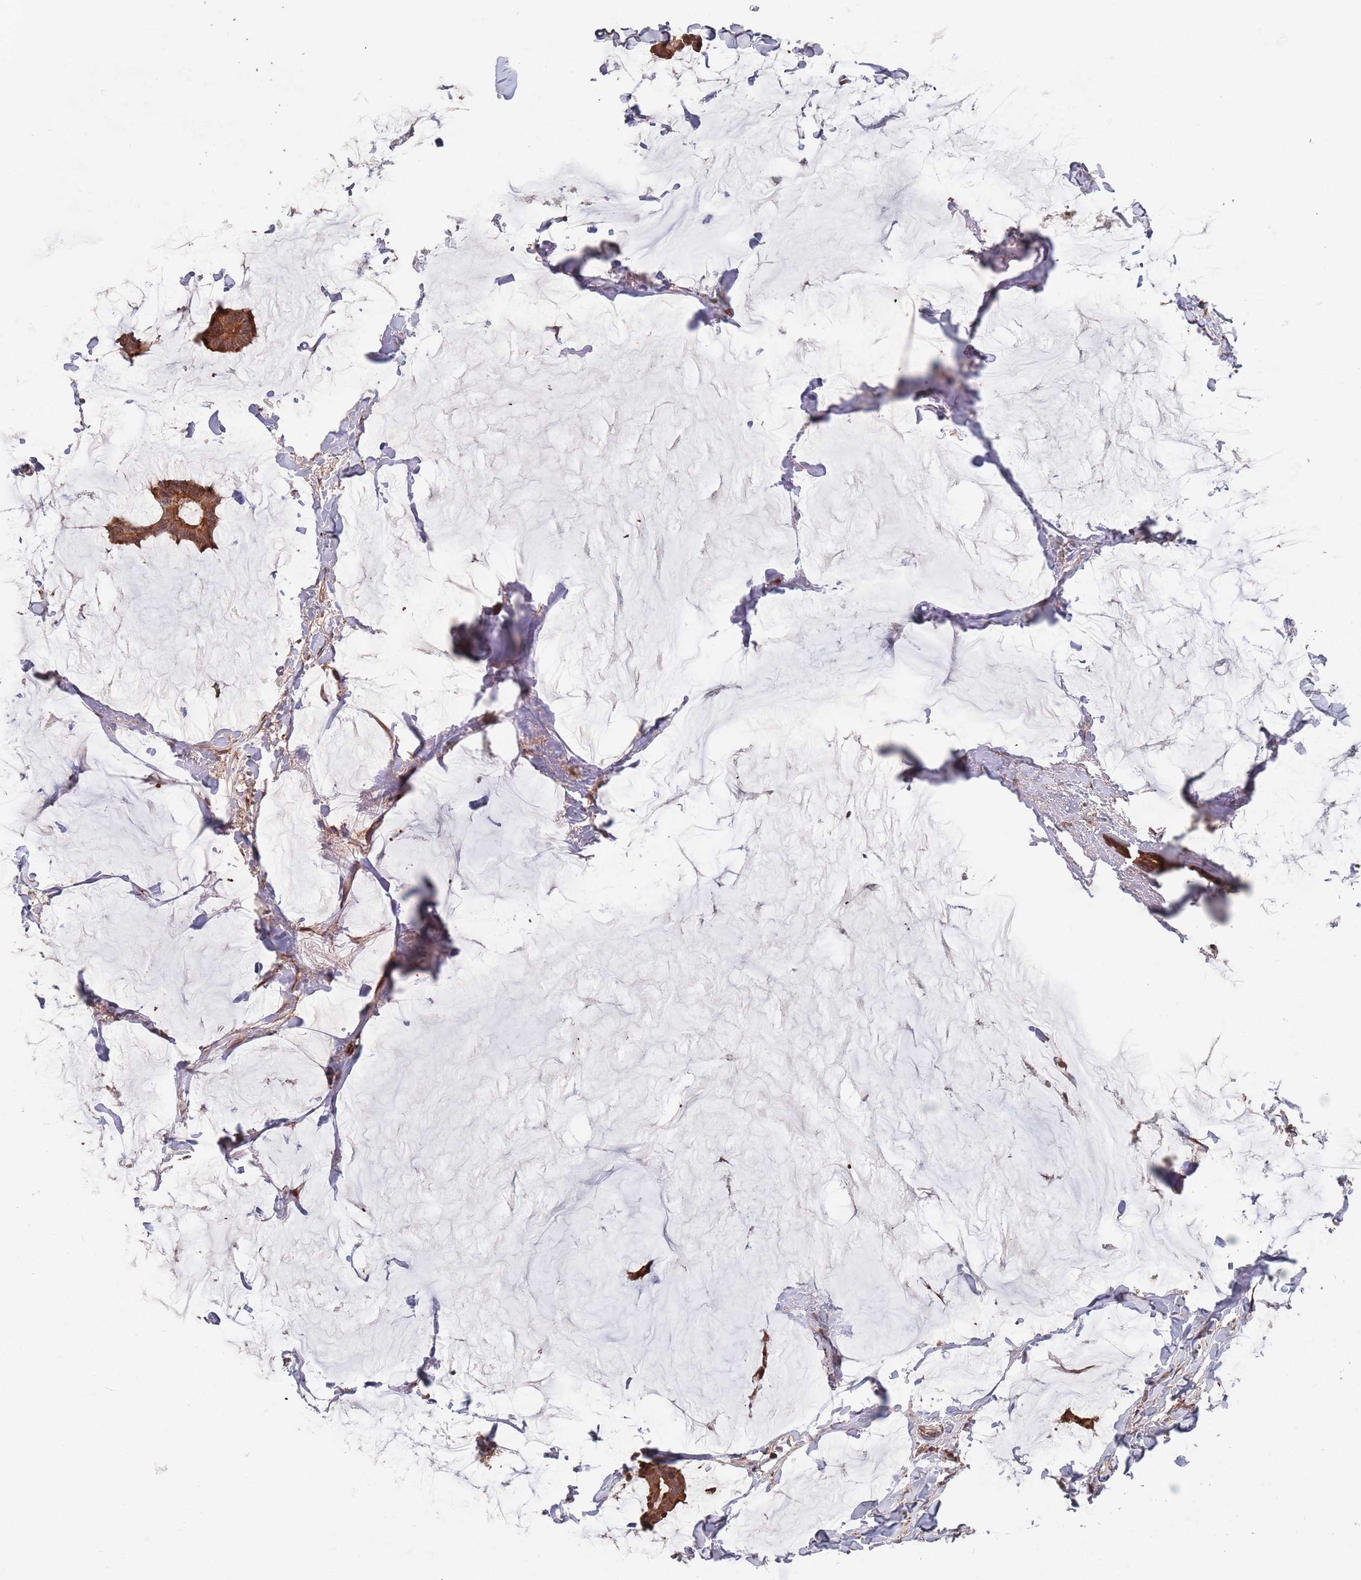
{"staining": {"intensity": "moderate", "quantity": ">75%", "location": "cytoplasmic/membranous"}, "tissue": "breast cancer", "cell_type": "Tumor cells", "image_type": "cancer", "snomed": [{"axis": "morphology", "description": "Duct carcinoma"}, {"axis": "topography", "description": "Breast"}], "caption": "Protein analysis of invasive ductal carcinoma (breast) tissue shows moderate cytoplasmic/membranous expression in approximately >75% of tumor cells.", "gene": "UNC45A", "patient": {"sex": "female", "age": 93}}